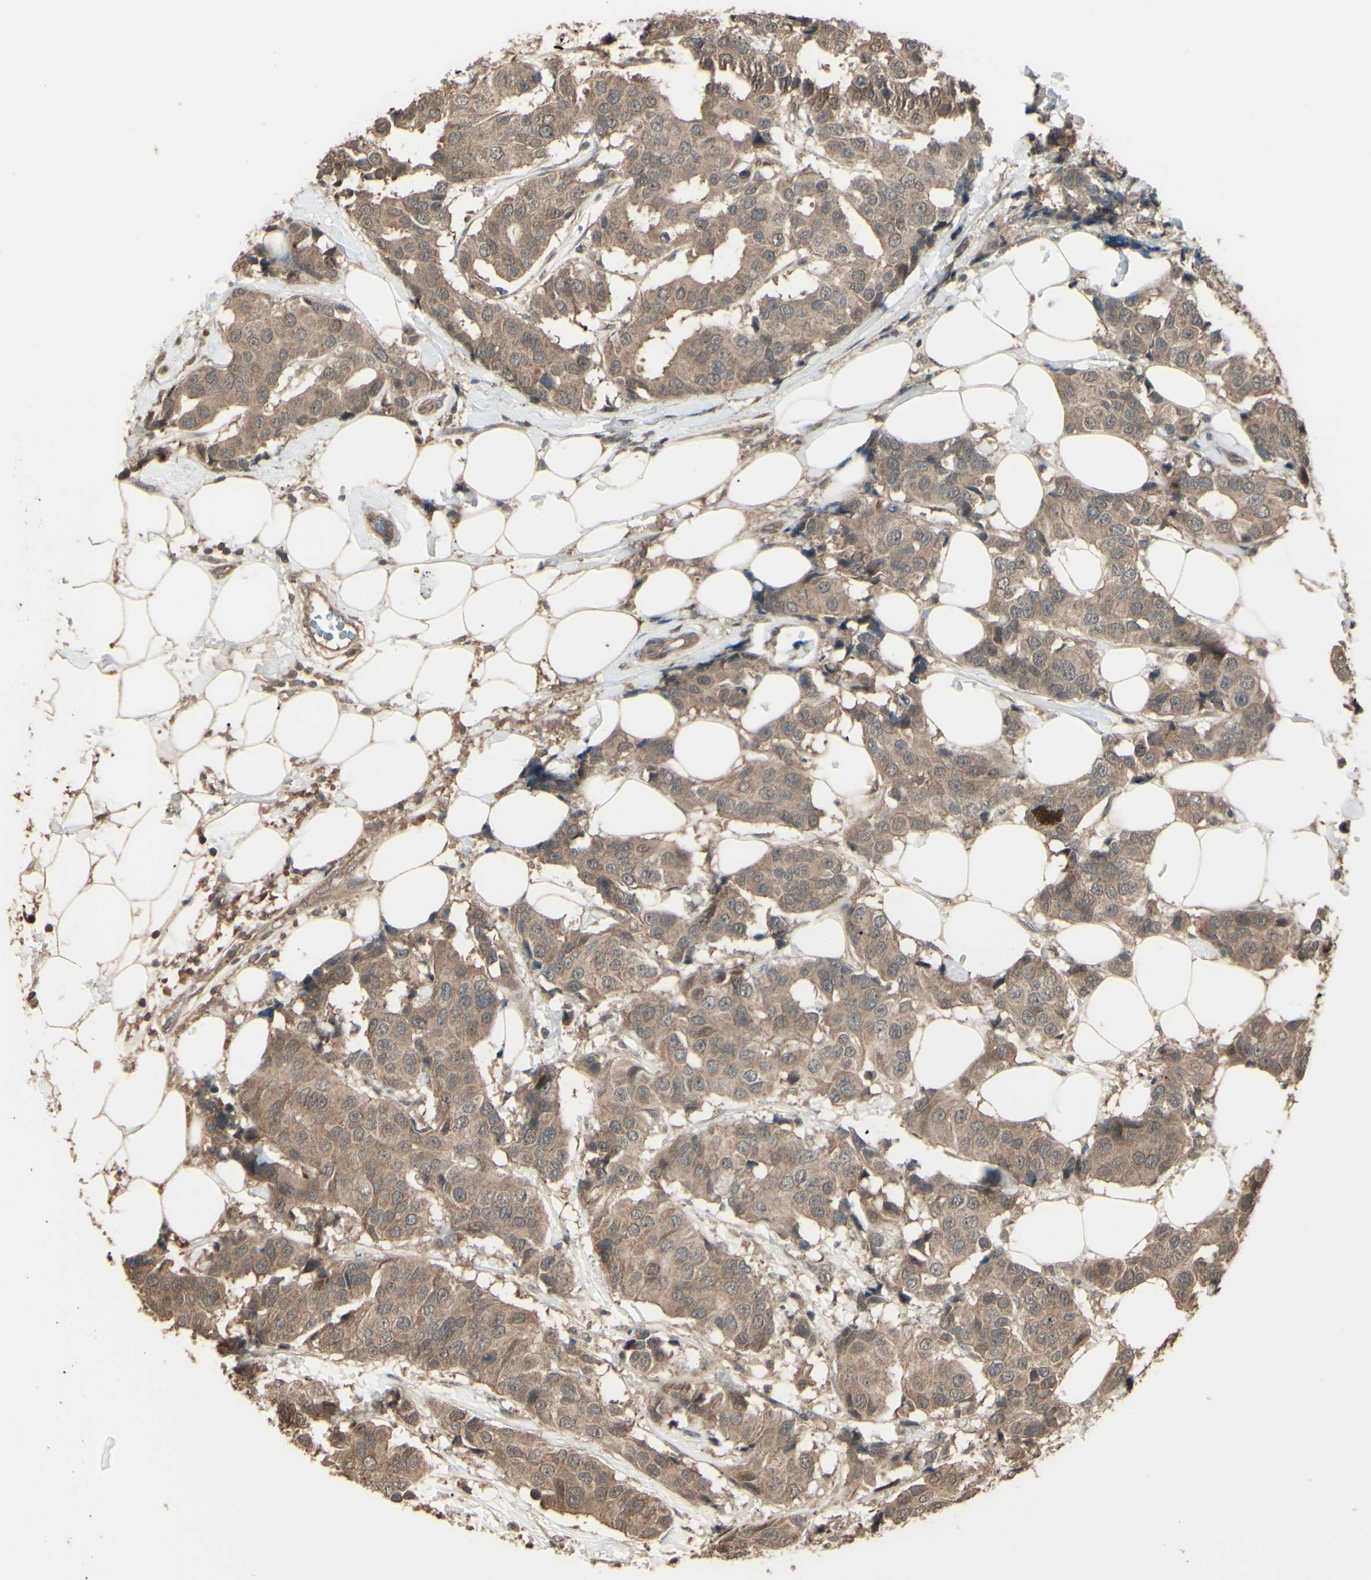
{"staining": {"intensity": "moderate", "quantity": ">75%", "location": "cytoplasmic/membranous"}, "tissue": "breast cancer", "cell_type": "Tumor cells", "image_type": "cancer", "snomed": [{"axis": "morphology", "description": "Normal tissue, NOS"}, {"axis": "morphology", "description": "Duct carcinoma"}, {"axis": "topography", "description": "Breast"}], "caption": "This histopathology image shows infiltrating ductal carcinoma (breast) stained with IHC to label a protein in brown. The cytoplasmic/membranous of tumor cells show moderate positivity for the protein. Nuclei are counter-stained blue.", "gene": "GNAS", "patient": {"sex": "female", "age": 39}}